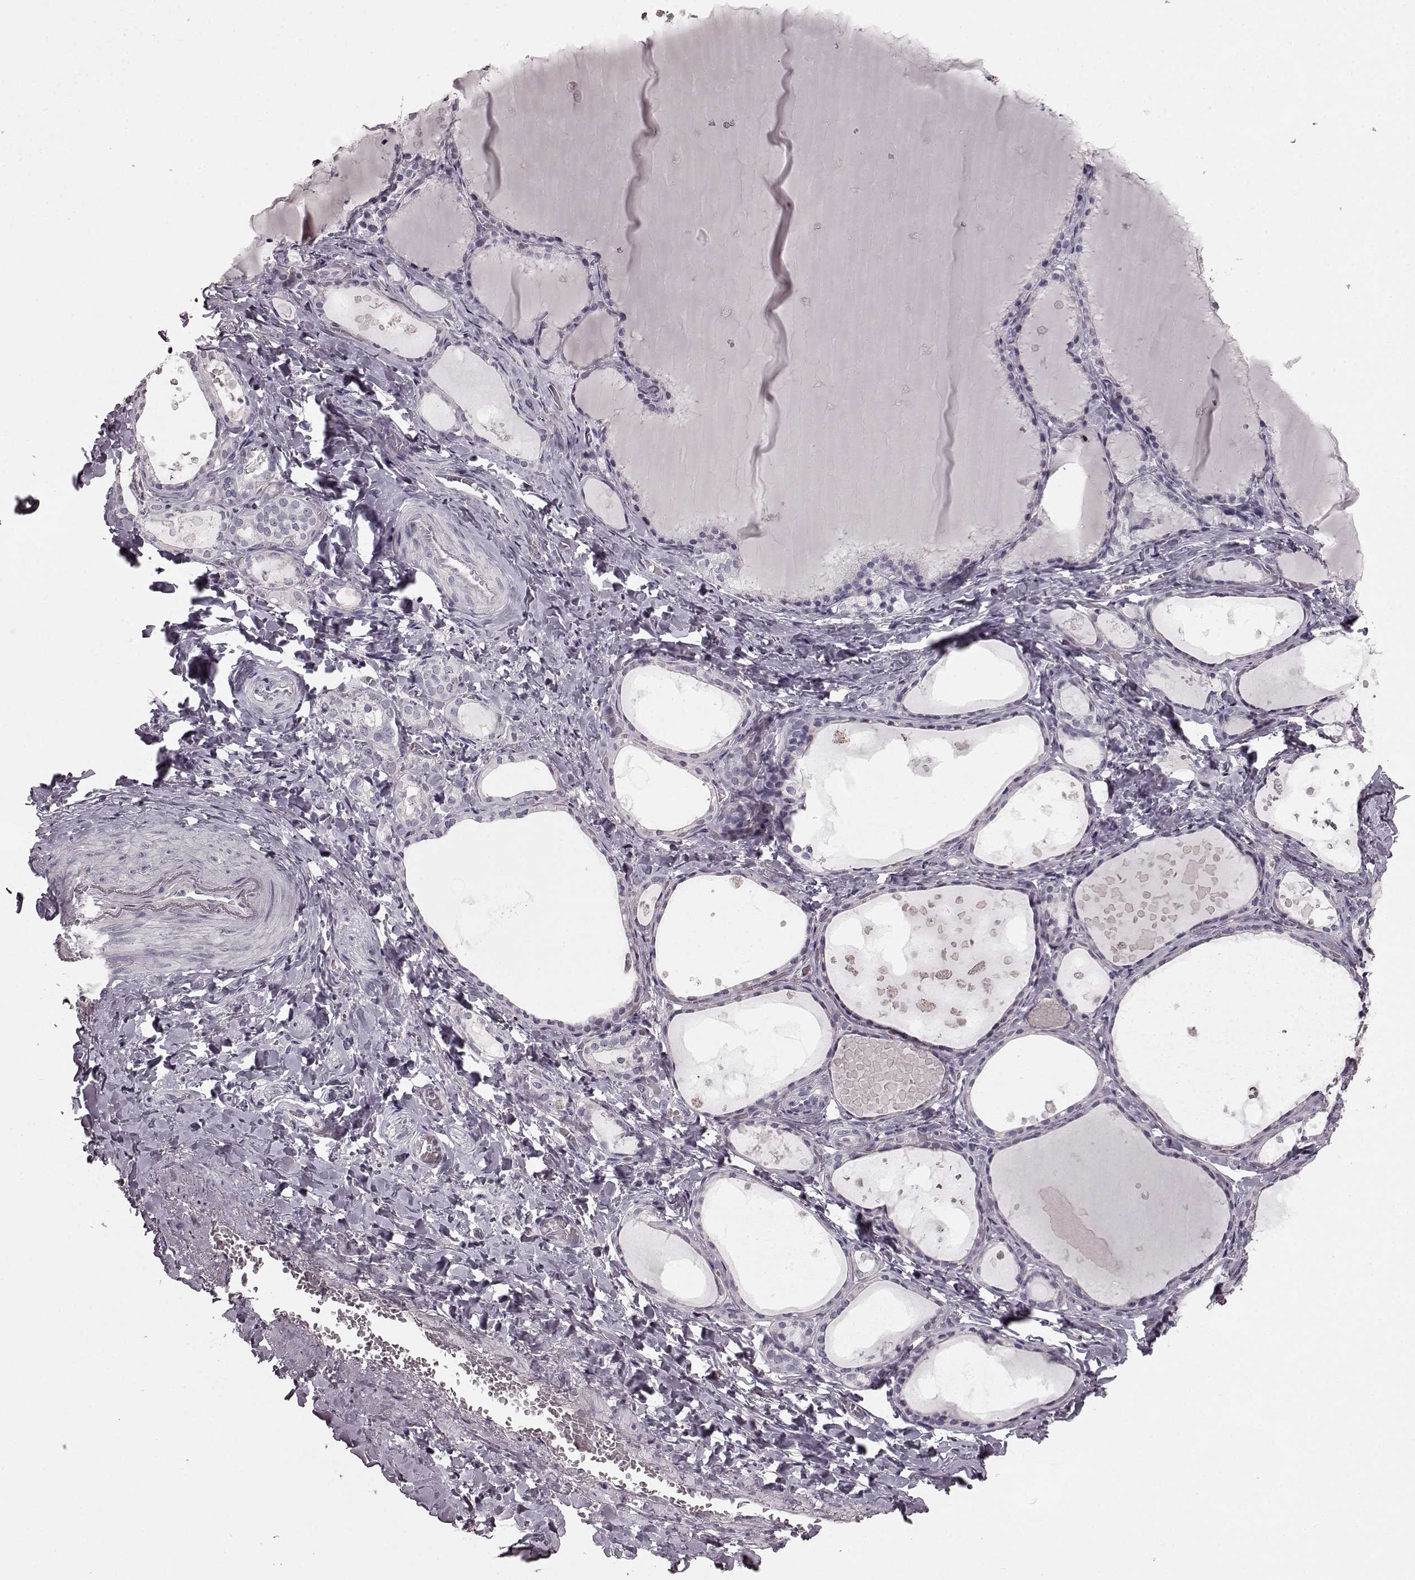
{"staining": {"intensity": "negative", "quantity": "none", "location": "none"}, "tissue": "thyroid gland", "cell_type": "Glandular cells", "image_type": "normal", "snomed": [{"axis": "morphology", "description": "Normal tissue, NOS"}, {"axis": "topography", "description": "Thyroid gland"}], "caption": "The histopathology image shows no staining of glandular cells in benign thyroid gland.", "gene": "CD28", "patient": {"sex": "female", "age": 56}}